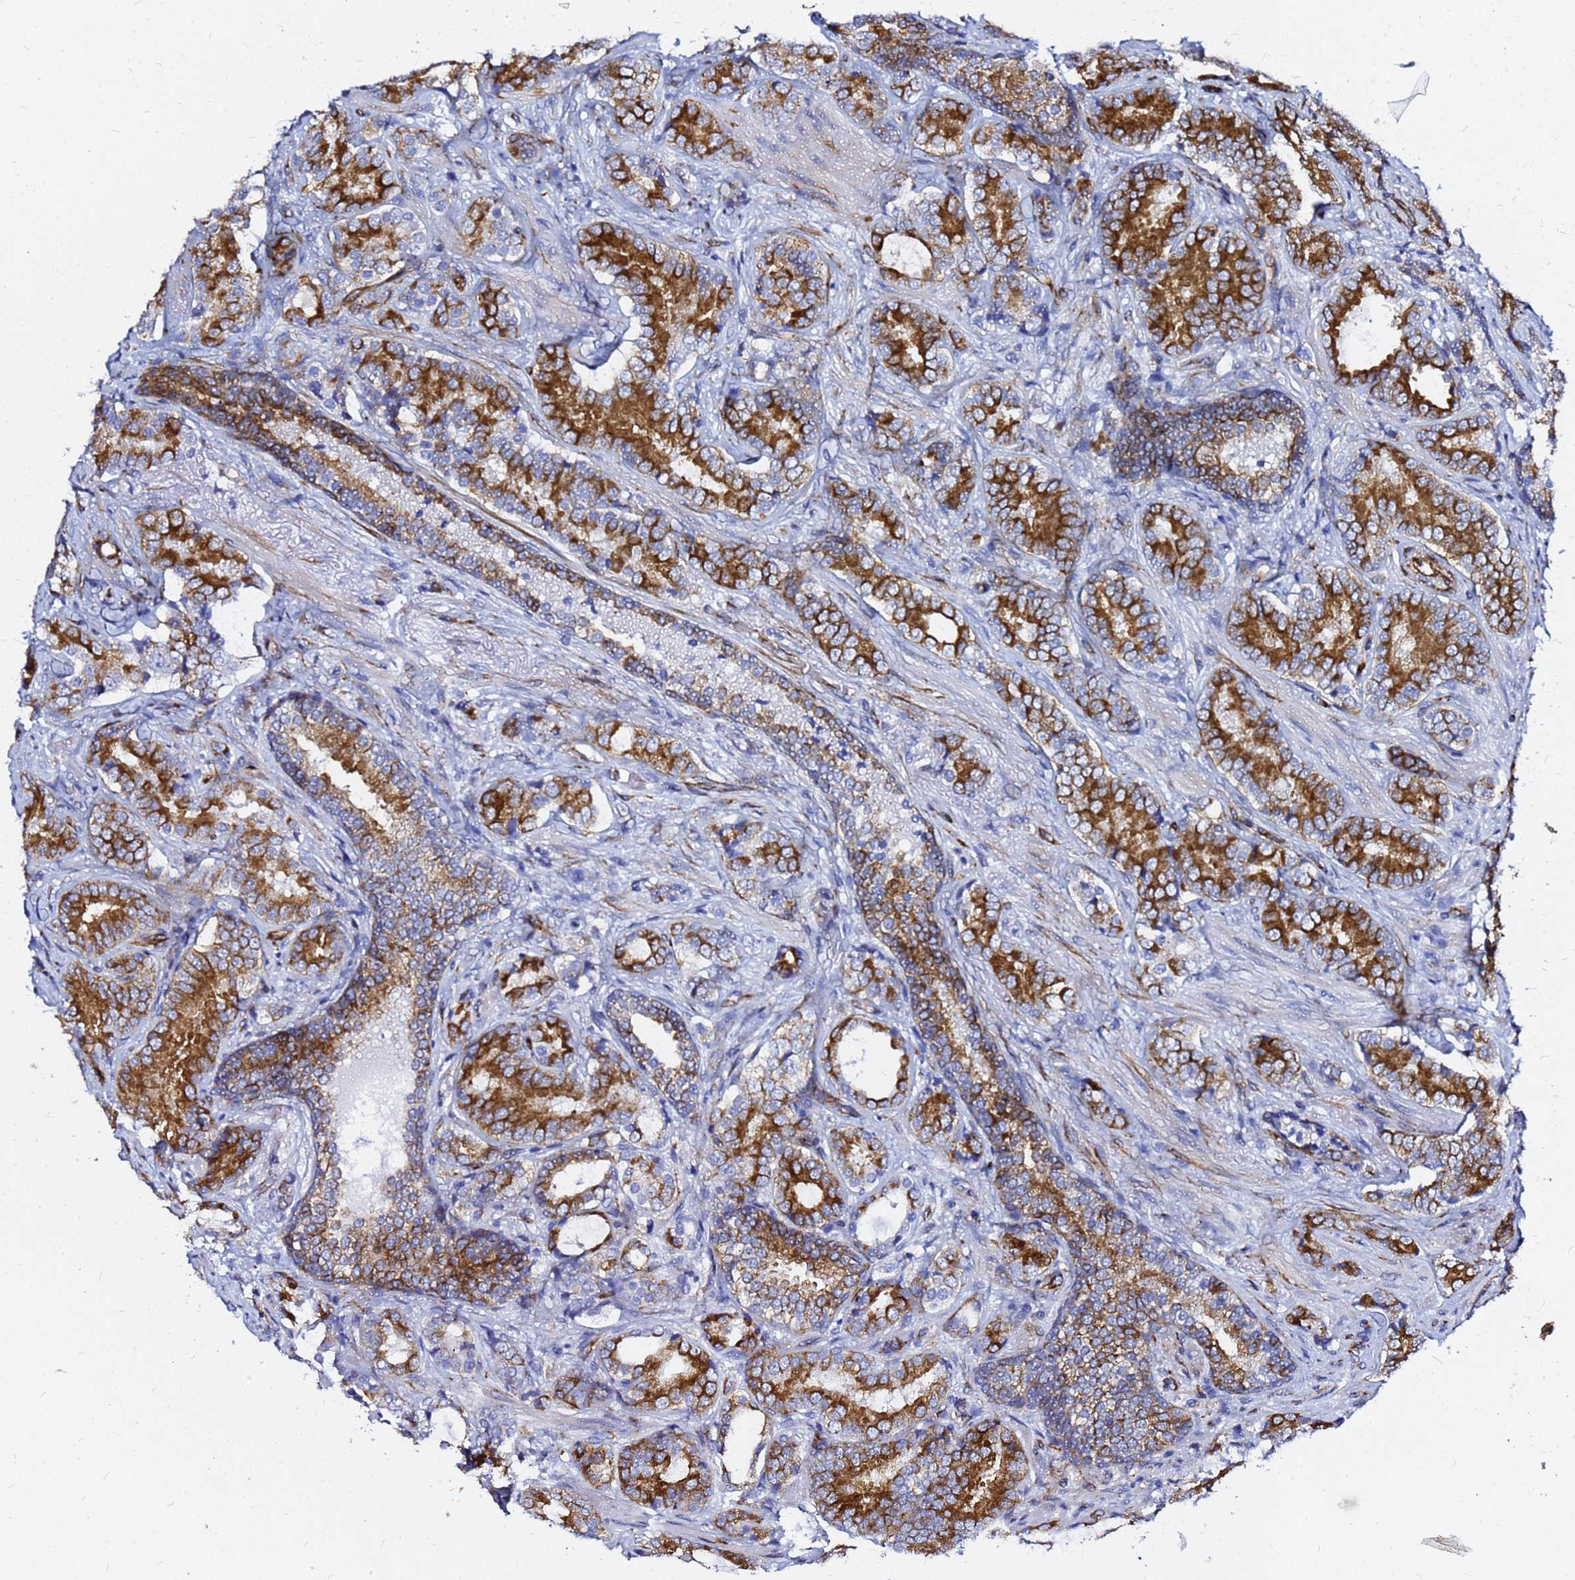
{"staining": {"intensity": "strong", "quantity": ">75%", "location": "cytoplasmic/membranous"}, "tissue": "prostate cancer", "cell_type": "Tumor cells", "image_type": "cancer", "snomed": [{"axis": "morphology", "description": "Adenocarcinoma, Low grade"}, {"axis": "topography", "description": "Prostate"}], "caption": "Human prostate low-grade adenocarcinoma stained for a protein (brown) demonstrates strong cytoplasmic/membranous positive expression in approximately >75% of tumor cells.", "gene": "TUBA8", "patient": {"sex": "male", "age": 58}}